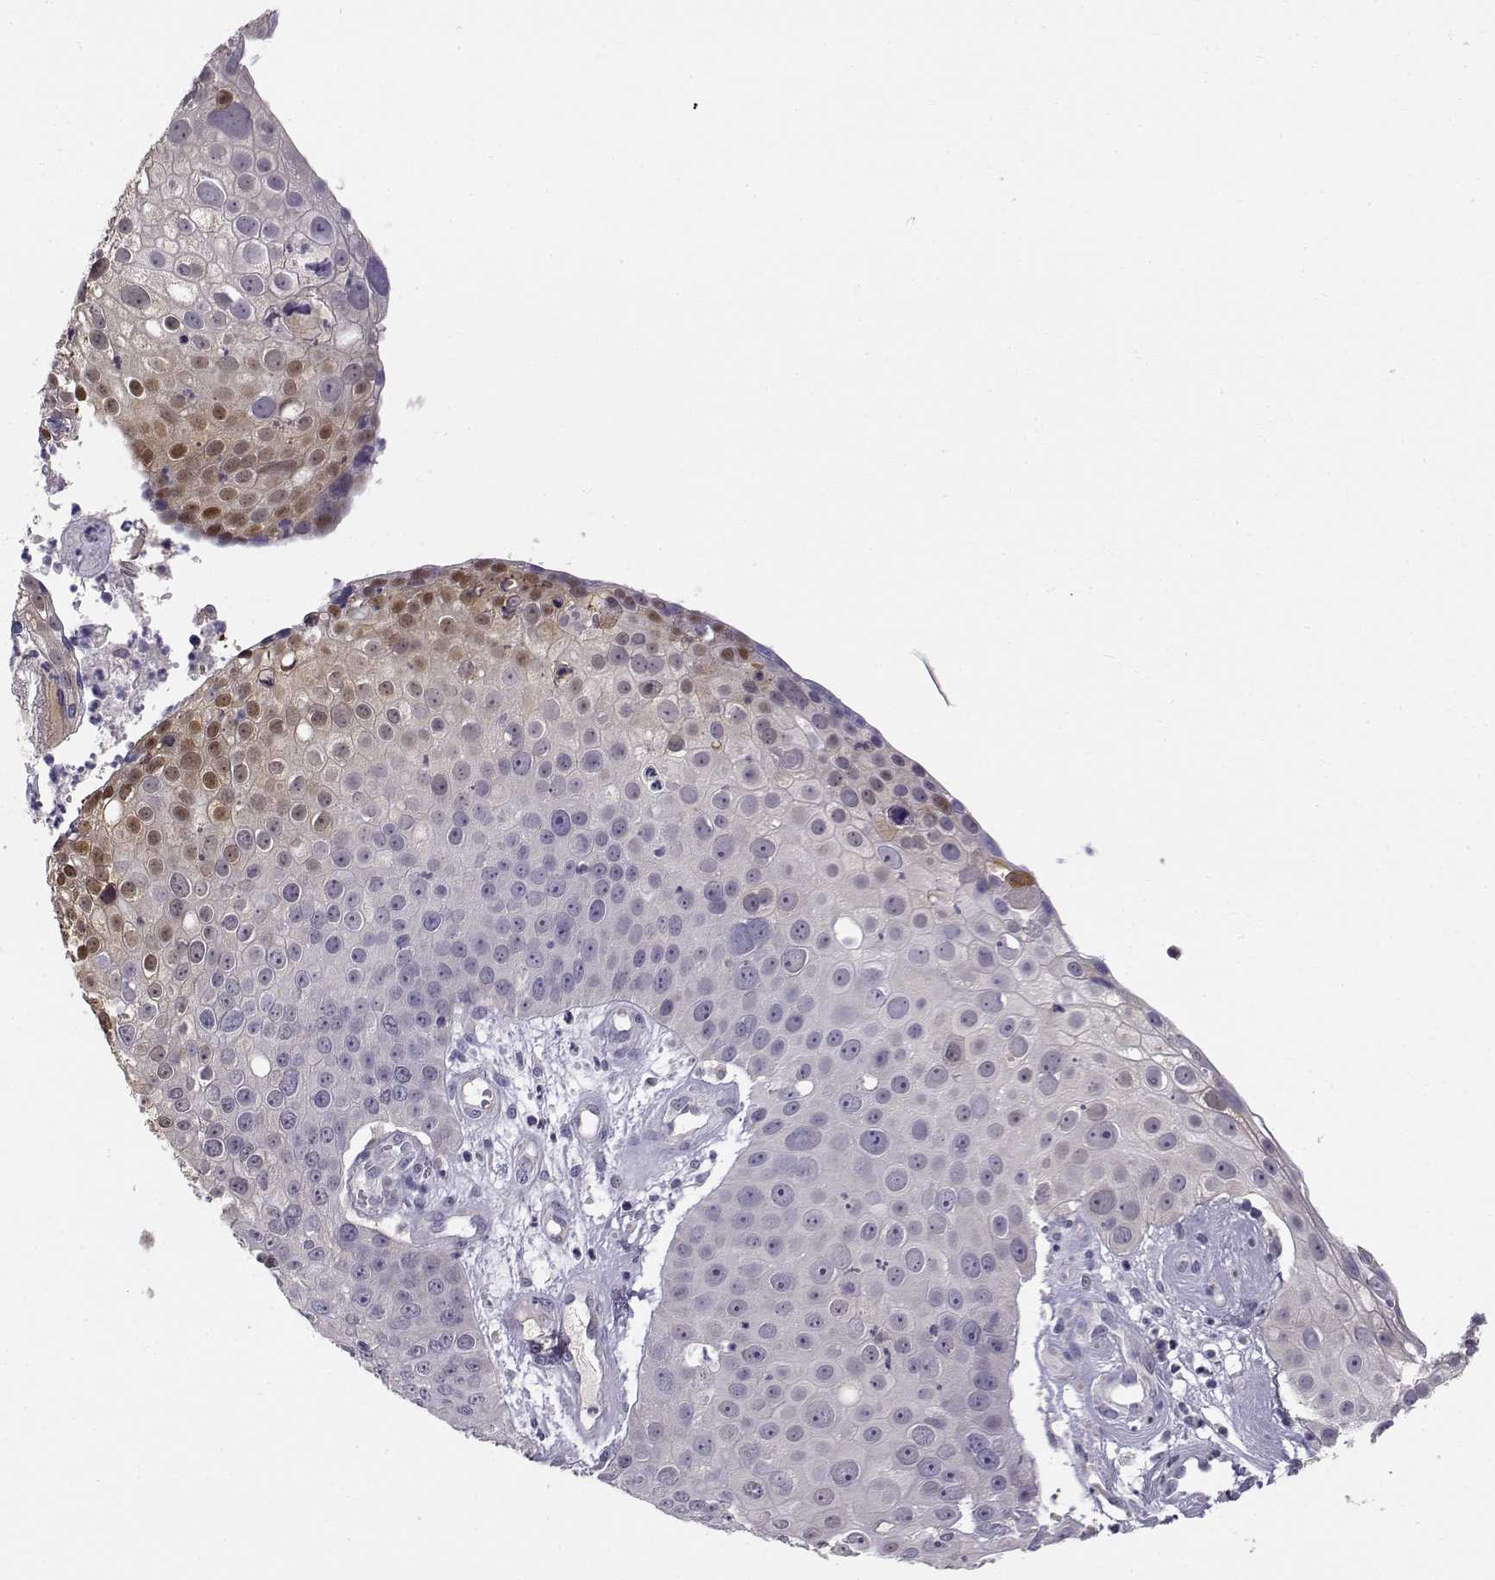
{"staining": {"intensity": "strong", "quantity": "<25%", "location": "cytoplasmic/membranous"}, "tissue": "skin cancer", "cell_type": "Tumor cells", "image_type": "cancer", "snomed": [{"axis": "morphology", "description": "Squamous cell carcinoma, NOS"}, {"axis": "topography", "description": "Skin"}], "caption": "Immunohistochemical staining of skin cancer exhibits medium levels of strong cytoplasmic/membranous positivity in about <25% of tumor cells. (Stains: DAB (3,3'-diaminobenzidine) in brown, nuclei in blue, Microscopy: brightfield microscopy at high magnification).", "gene": "ACSL6", "patient": {"sex": "male", "age": 71}}